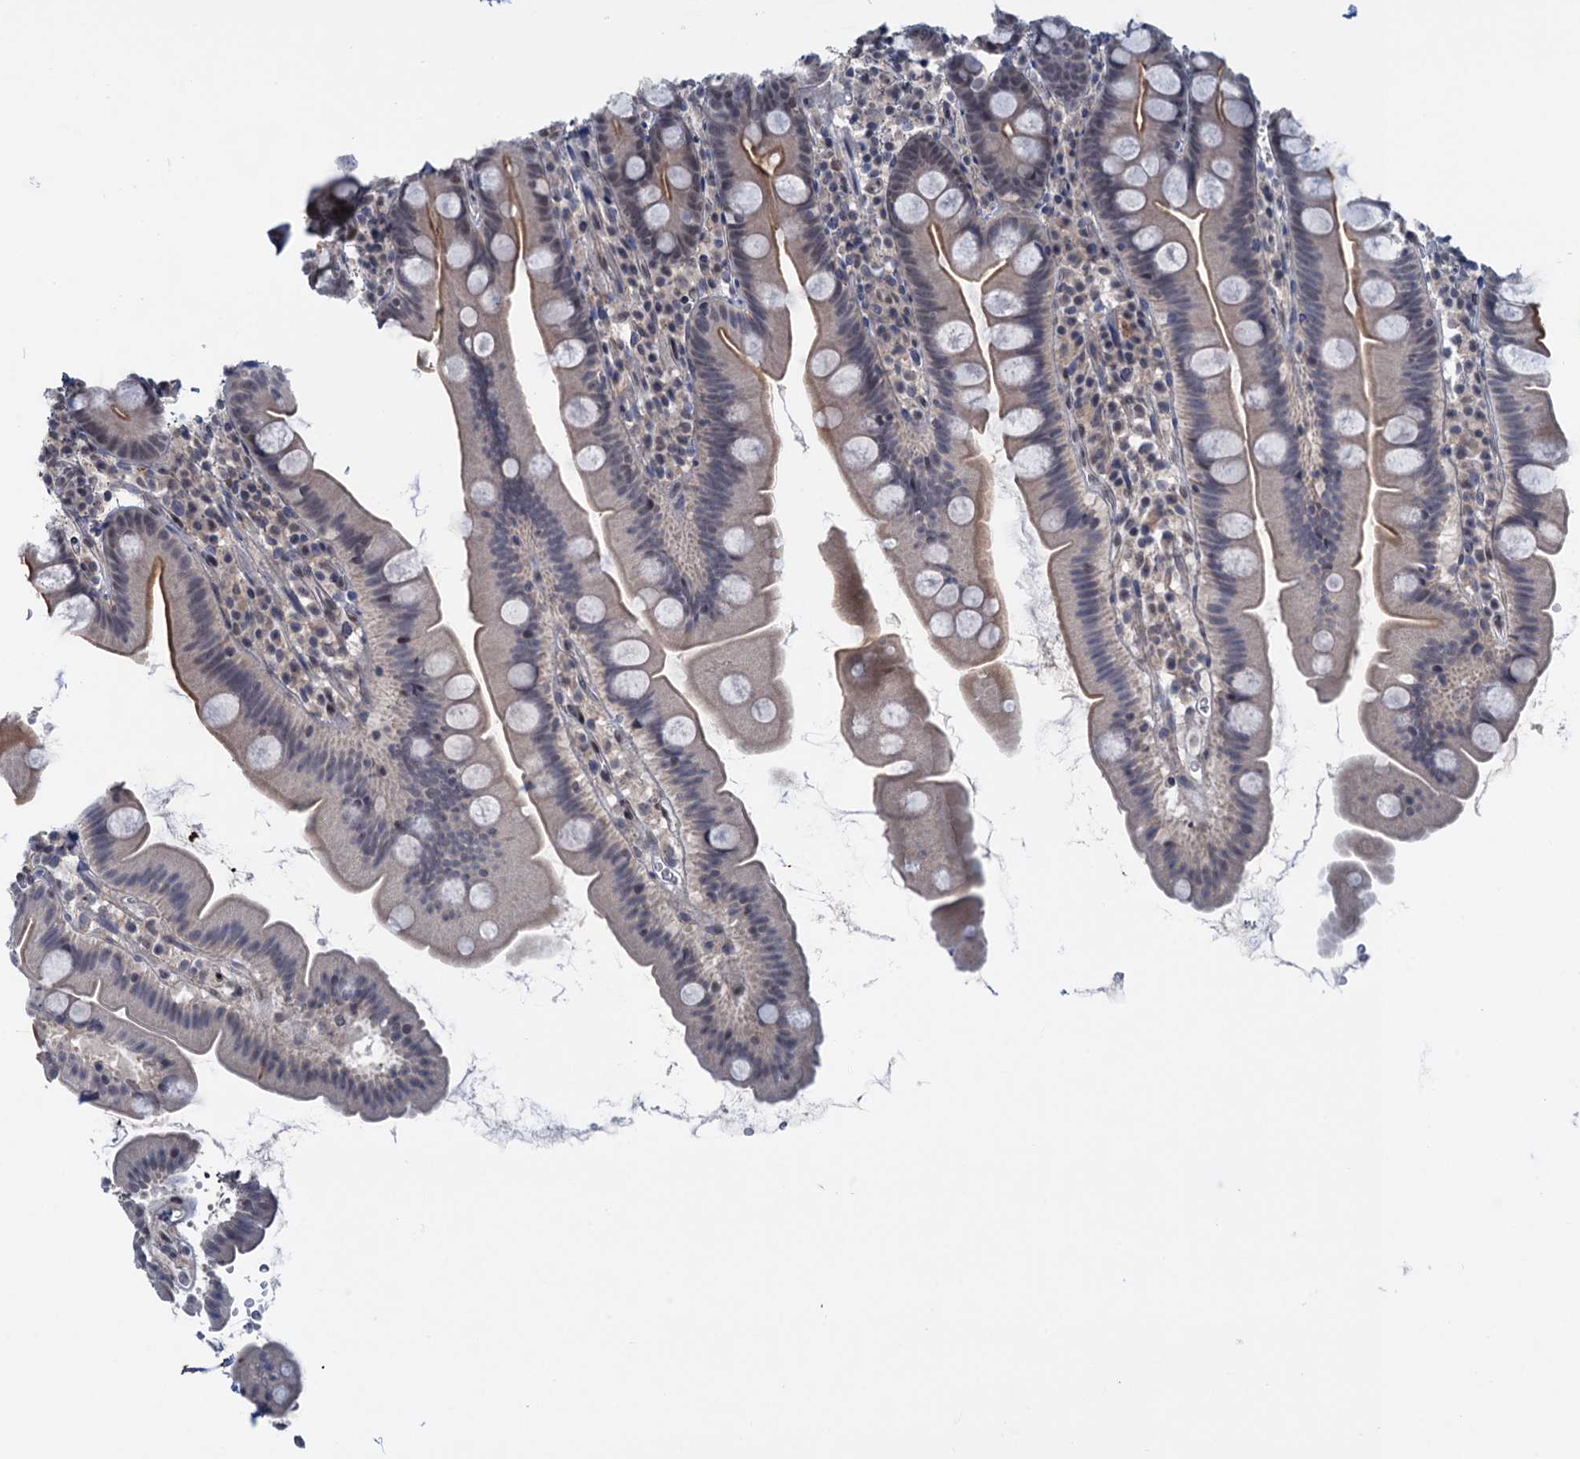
{"staining": {"intensity": "moderate", "quantity": "25%-75%", "location": "cytoplasmic/membranous,nuclear"}, "tissue": "small intestine", "cell_type": "Glandular cells", "image_type": "normal", "snomed": [{"axis": "morphology", "description": "Normal tissue, NOS"}, {"axis": "topography", "description": "Small intestine"}], "caption": "Unremarkable small intestine was stained to show a protein in brown. There is medium levels of moderate cytoplasmic/membranous,nuclear expression in about 25%-75% of glandular cells.", "gene": "SAE1", "patient": {"sex": "female", "age": 68}}